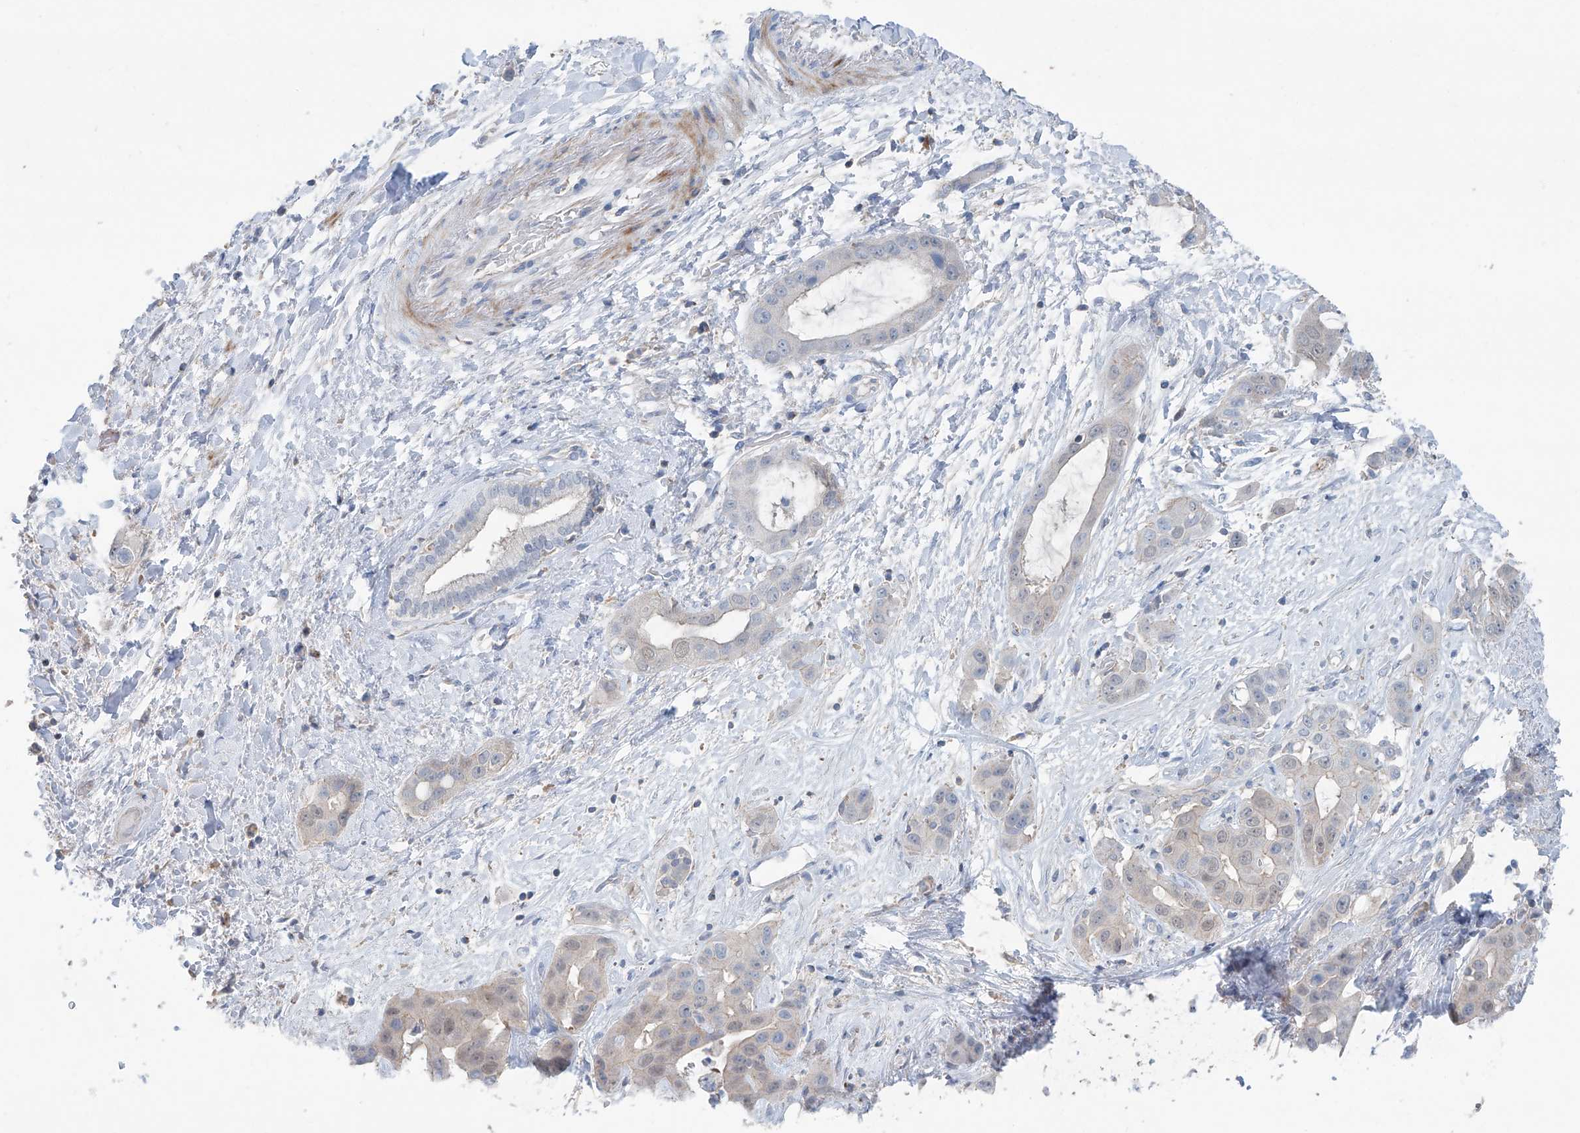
{"staining": {"intensity": "weak", "quantity": "<25%", "location": "cytoplasmic/membranous,nuclear"}, "tissue": "liver cancer", "cell_type": "Tumor cells", "image_type": "cancer", "snomed": [{"axis": "morphology", "description": "Cholangiocarcinoma"}, {"axis": "topography", "description": "Liver"}], "caption": "DAB immunohistochemical staining of liver cancer shows no significant expression in tumor cells.", "gene": "ANKRD34A", "patient": {"sex": "female", "age": 52}}